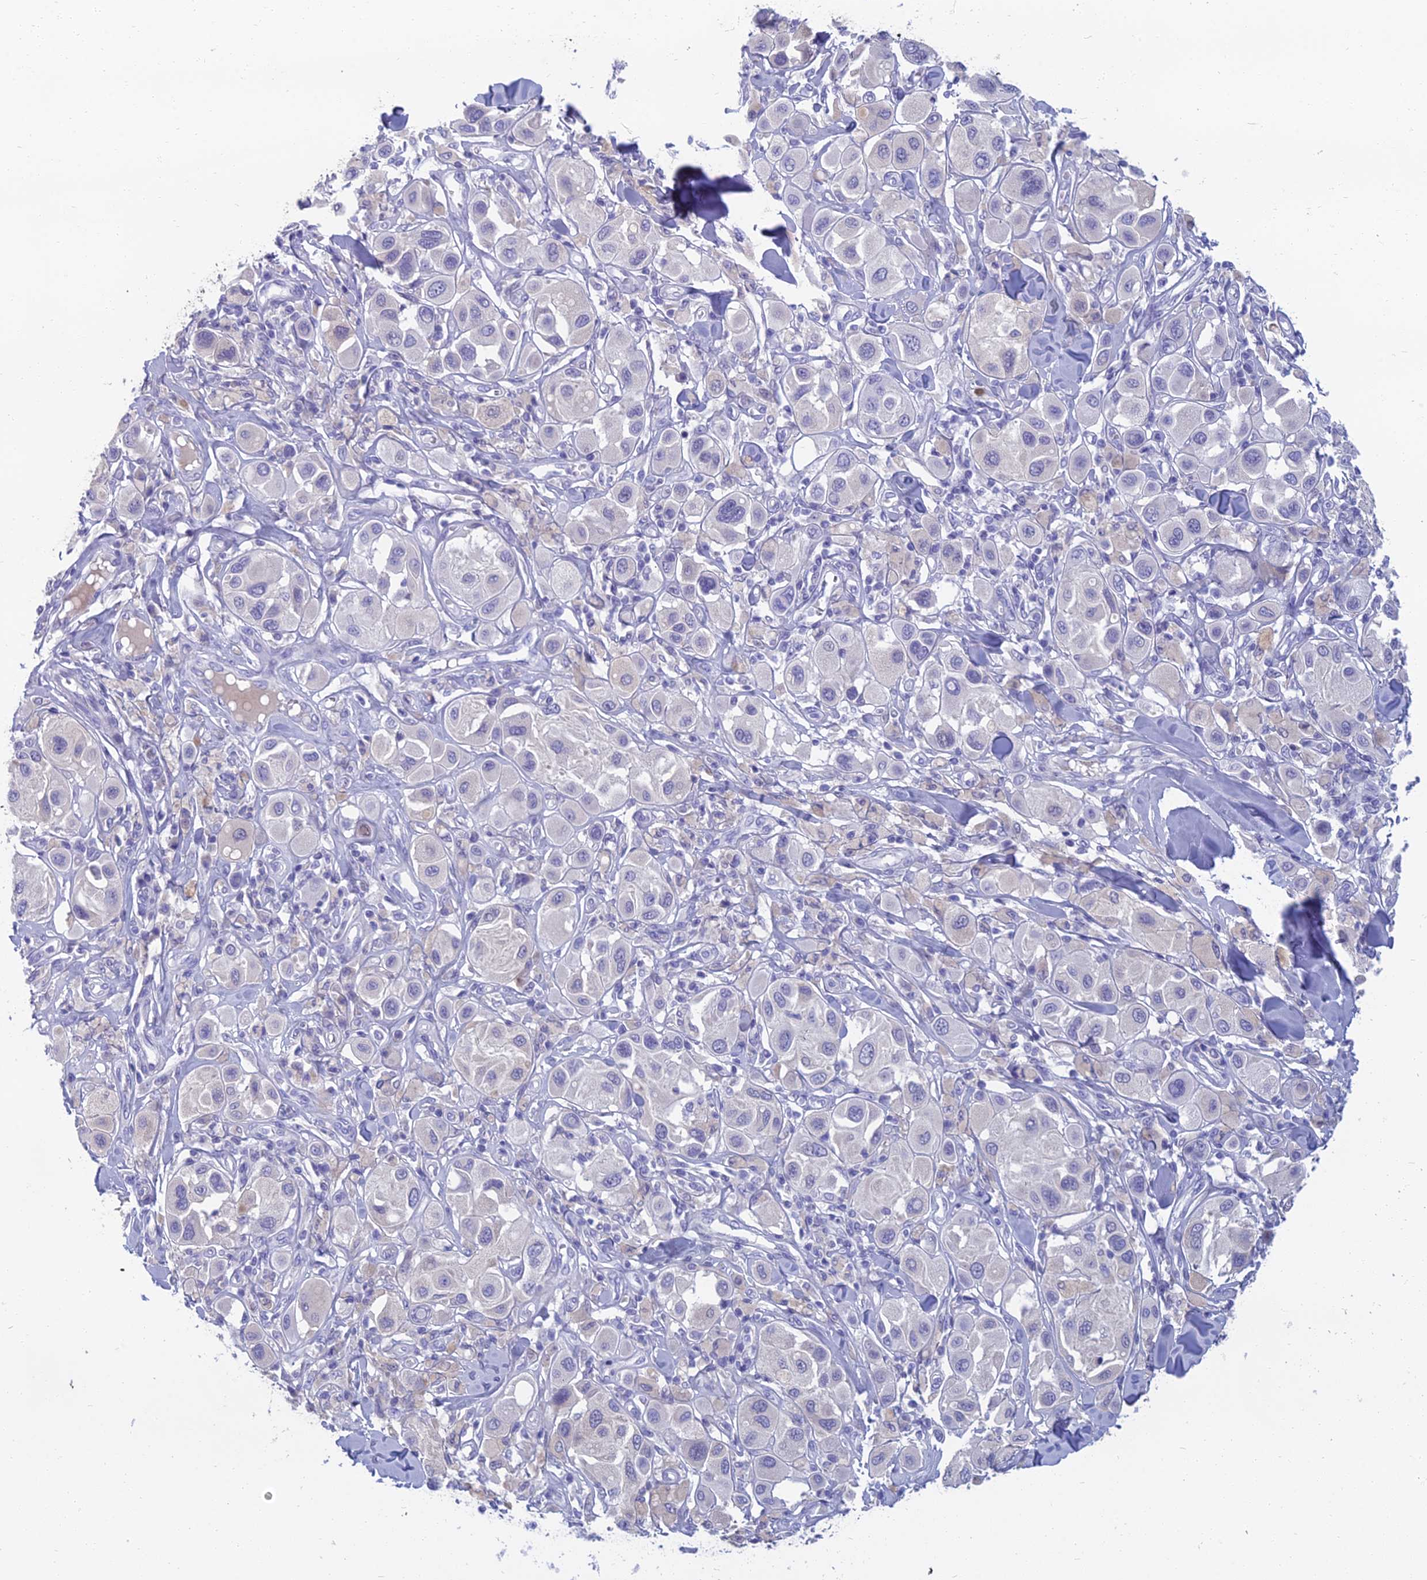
{"staining": {"intensity": "negative", "quantity": "none", "location": "none"}, "tissue": "melanoma", "cell_type": "Tumor cells", "image_type": "cancer", "snomed": [{"axis": "morphology", "description": "Malignant melanoma, Metastatic site"}, {"axis": "topography", "description": "Skin"}], "caption": "IHC histopathology image of neoplastic tissue: human melanoma stained with DAB (3,3'-diaminobenzidine) displays no significant protein staining in tumor cells.", "gene": "SPTLC3", "patient": {"sex": "male", "age": 41}}